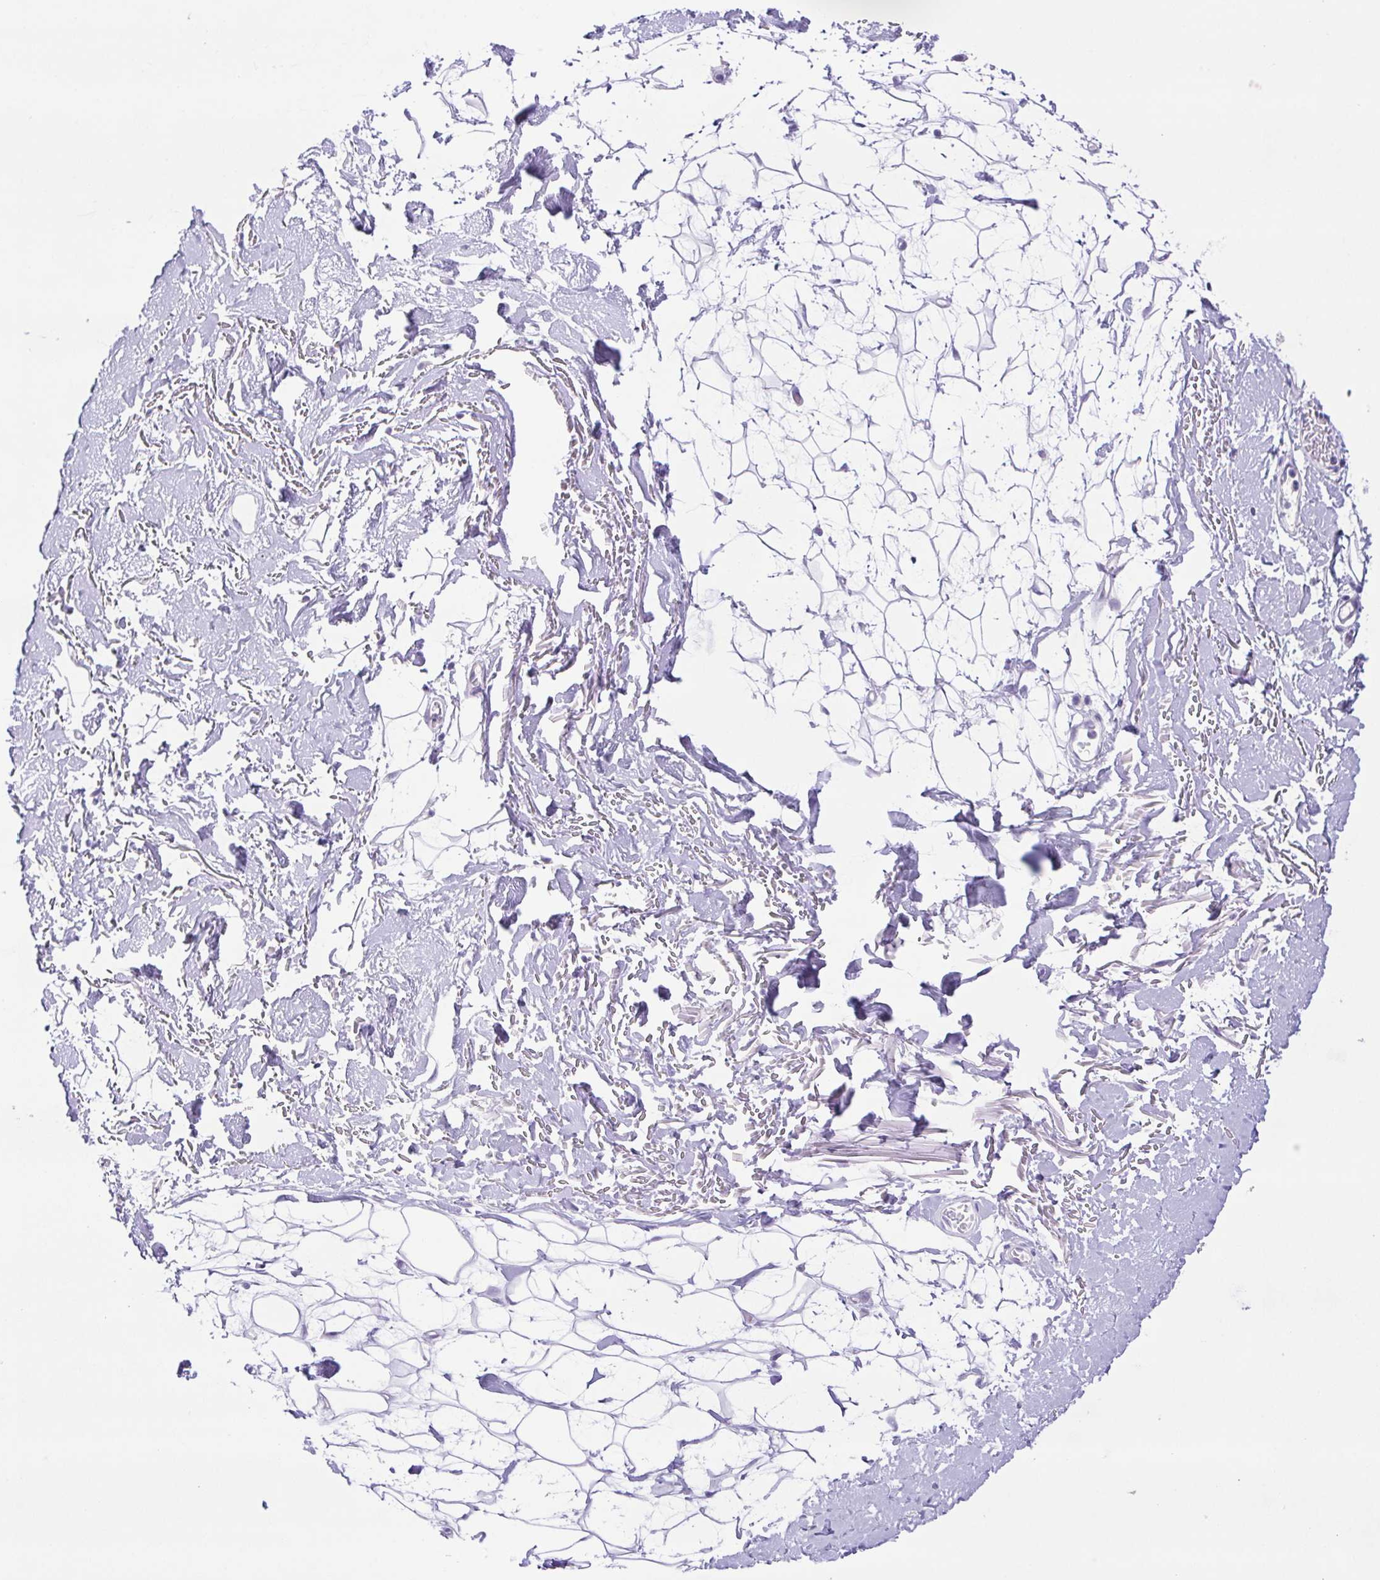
{"staining": {"intensity": "negative", "quantity": "none", "location": "none"}, "tissue": "adipose tissue", "cell_type": "Adipocytes", "image_type": "normal", "snomed": [{"axis": "morphology", "description": "Normal tissue, NOS"}, {"axis": "topography", "description": "Anal"}, {"axis": "topography", "description": "Peripheral nerve tissue"}], "caption": "The histopathology image demonstrates no staining of adipocytes in normal adipose tissue.", "gene": "CDSN", "patient": {"sex": "male", "age": 78}}